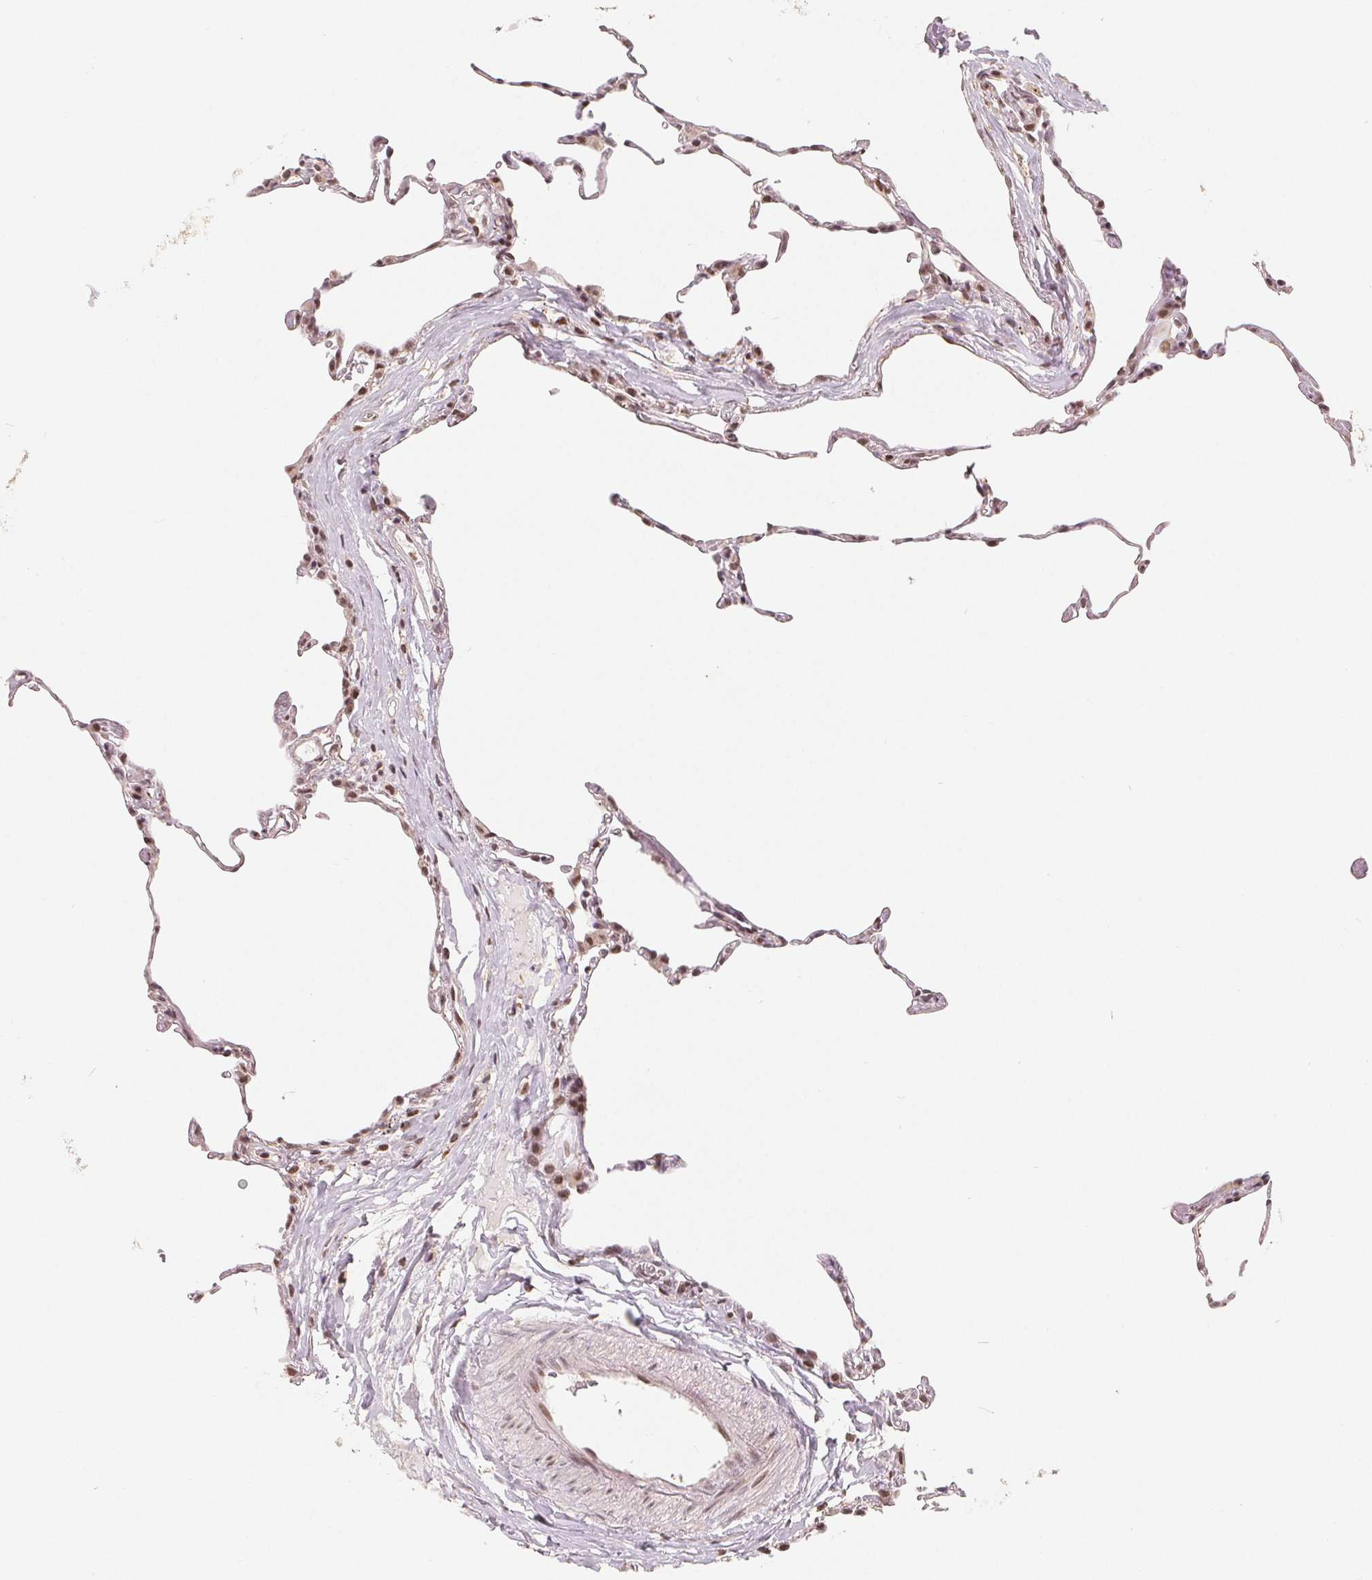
{"staining": {"intensity": "weak", "quantity": "25%-75%", "location": "nuclear"}, "tissue": "lung", "cell_type": "Alveolar cells", "image_type": "normal", "snomed": [{"axis": "morphology", "description": "Normal tissue, NOS"}, {"axis": "topography", "description": "Lung"}], "caption": "A brown stain labels weak nuclear staining of a protein in alveolar cells of normal lung. (DAB (3,3'-diaminobenzidine) IHC with brightfield microscopy, high magnification).", "gene": "CCDC138", "patient": {"sex": "female", "age": 57}}